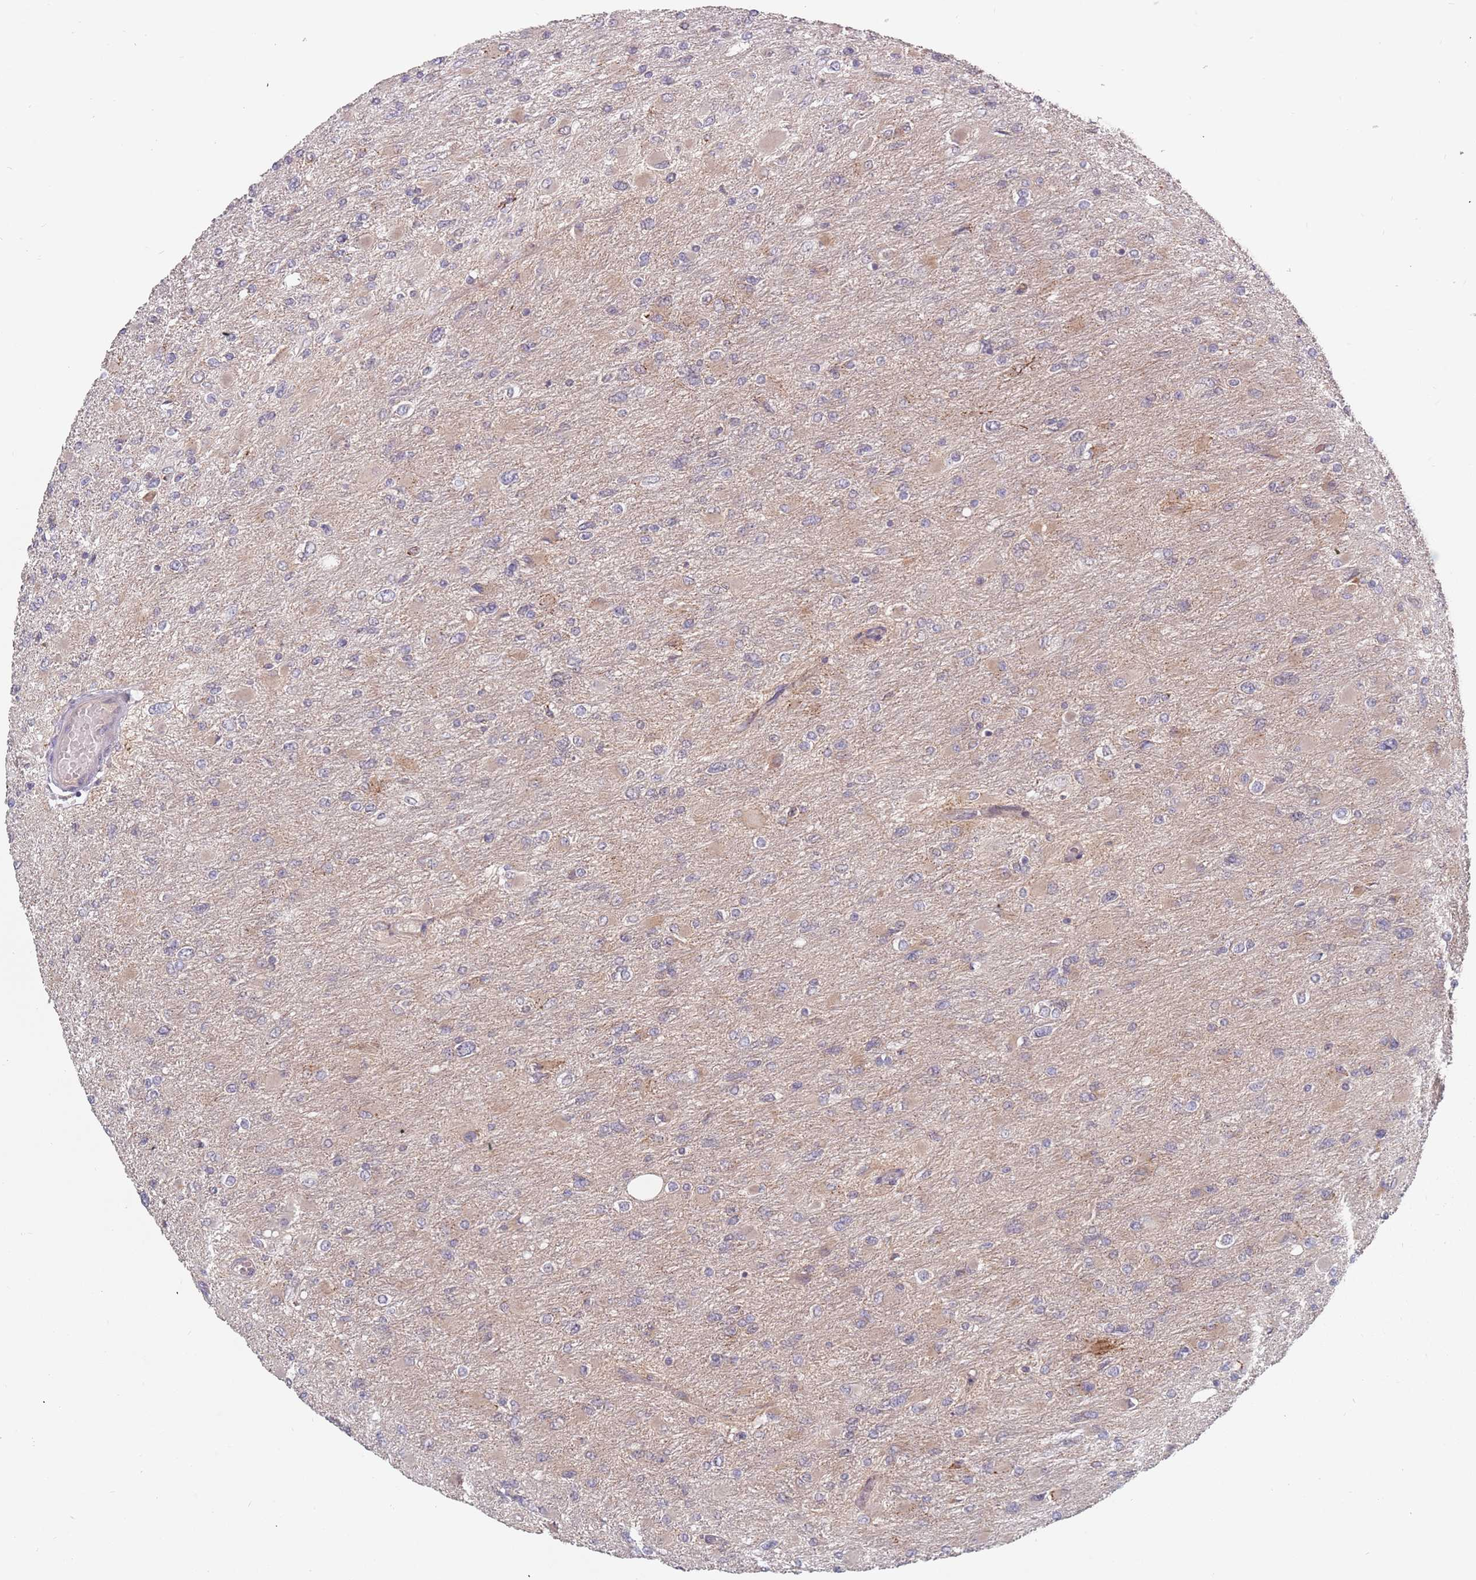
{"staining": {"intensity": "negative", "quantity": "none", "location": "none"}, "tissue": "glioma", "cell_type": "Tumor cells", "image_type": "cancer", "snomed": [{"axis": "morphology", "description": "Glioma, malignant, High grade"}, {"axis": "topography", "description": "Cerebral cortex"}], "caption": "Protein analysis of high-grade glioma (malignant) demonstrates no significant expression in tumor cells. (Stains: DAB (3,3'-diaminobenzidine) IHC with hematoxylin counter stain, Microscopy: brightfield microscopy at high magnification).", "gene": "ADAL", "patient": {"sex": "female", "age": 36}}